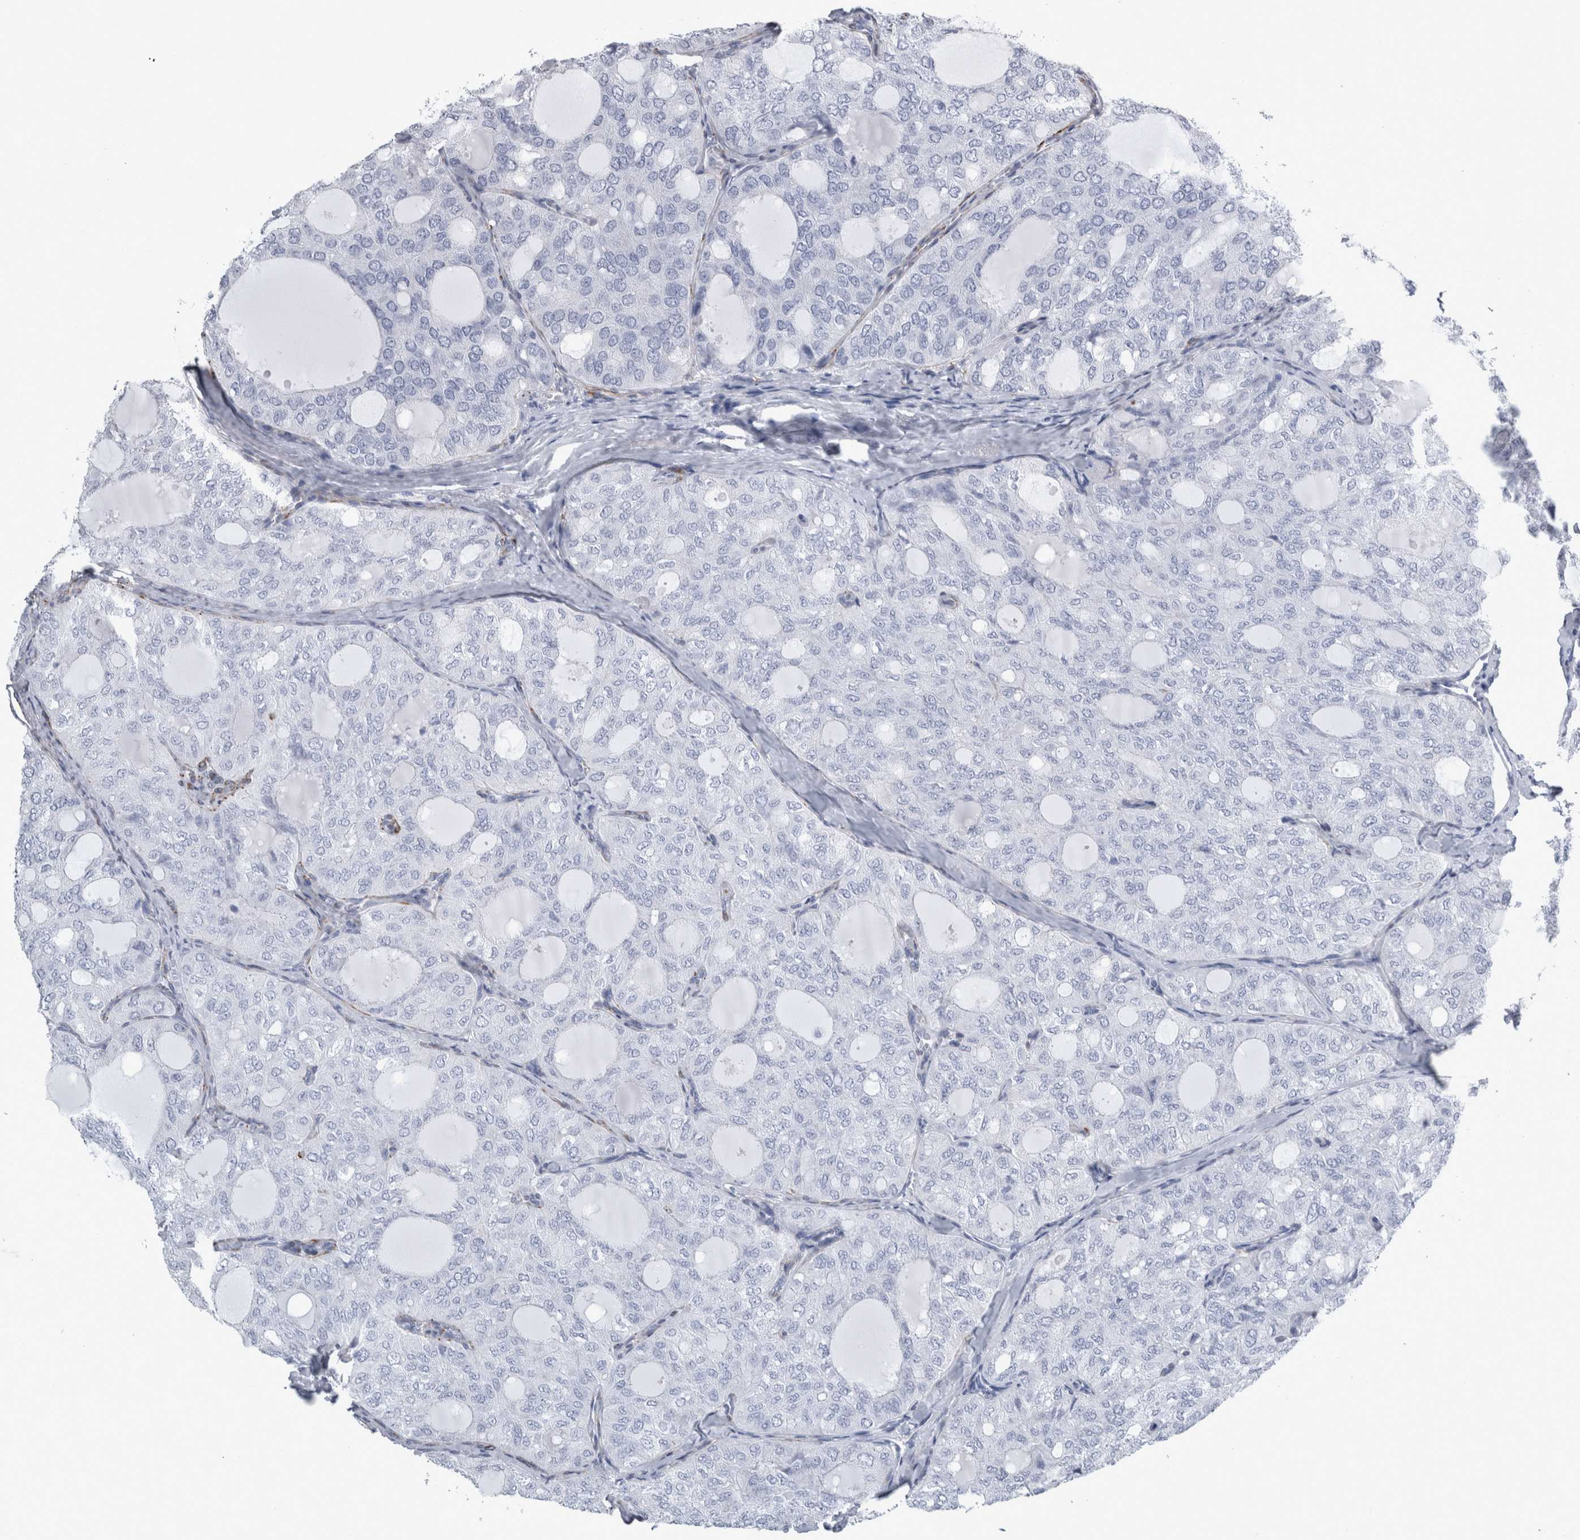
{"staining": {"intensity": "negative", "quantity": "none", "location": "none"}, "tissue": "thyroid cancer", "cell_type": "Tumor cells", "image_type": "cancer", "snomed": [{"axis": "morphology", "description": "Follicular adenoma carcinoma, NOS"}, {"axis": "topography", "description": "Thyroid gland"}], "caption": "IHC photomicrograph of neoplastic tissue: human thyroid cancer (follicular adenoma carcinoma) stained with DAB shows no significant protein positivity in tumor cells.", "gene": "VWDE", "patient": {"sex": "male", "age": 75}}